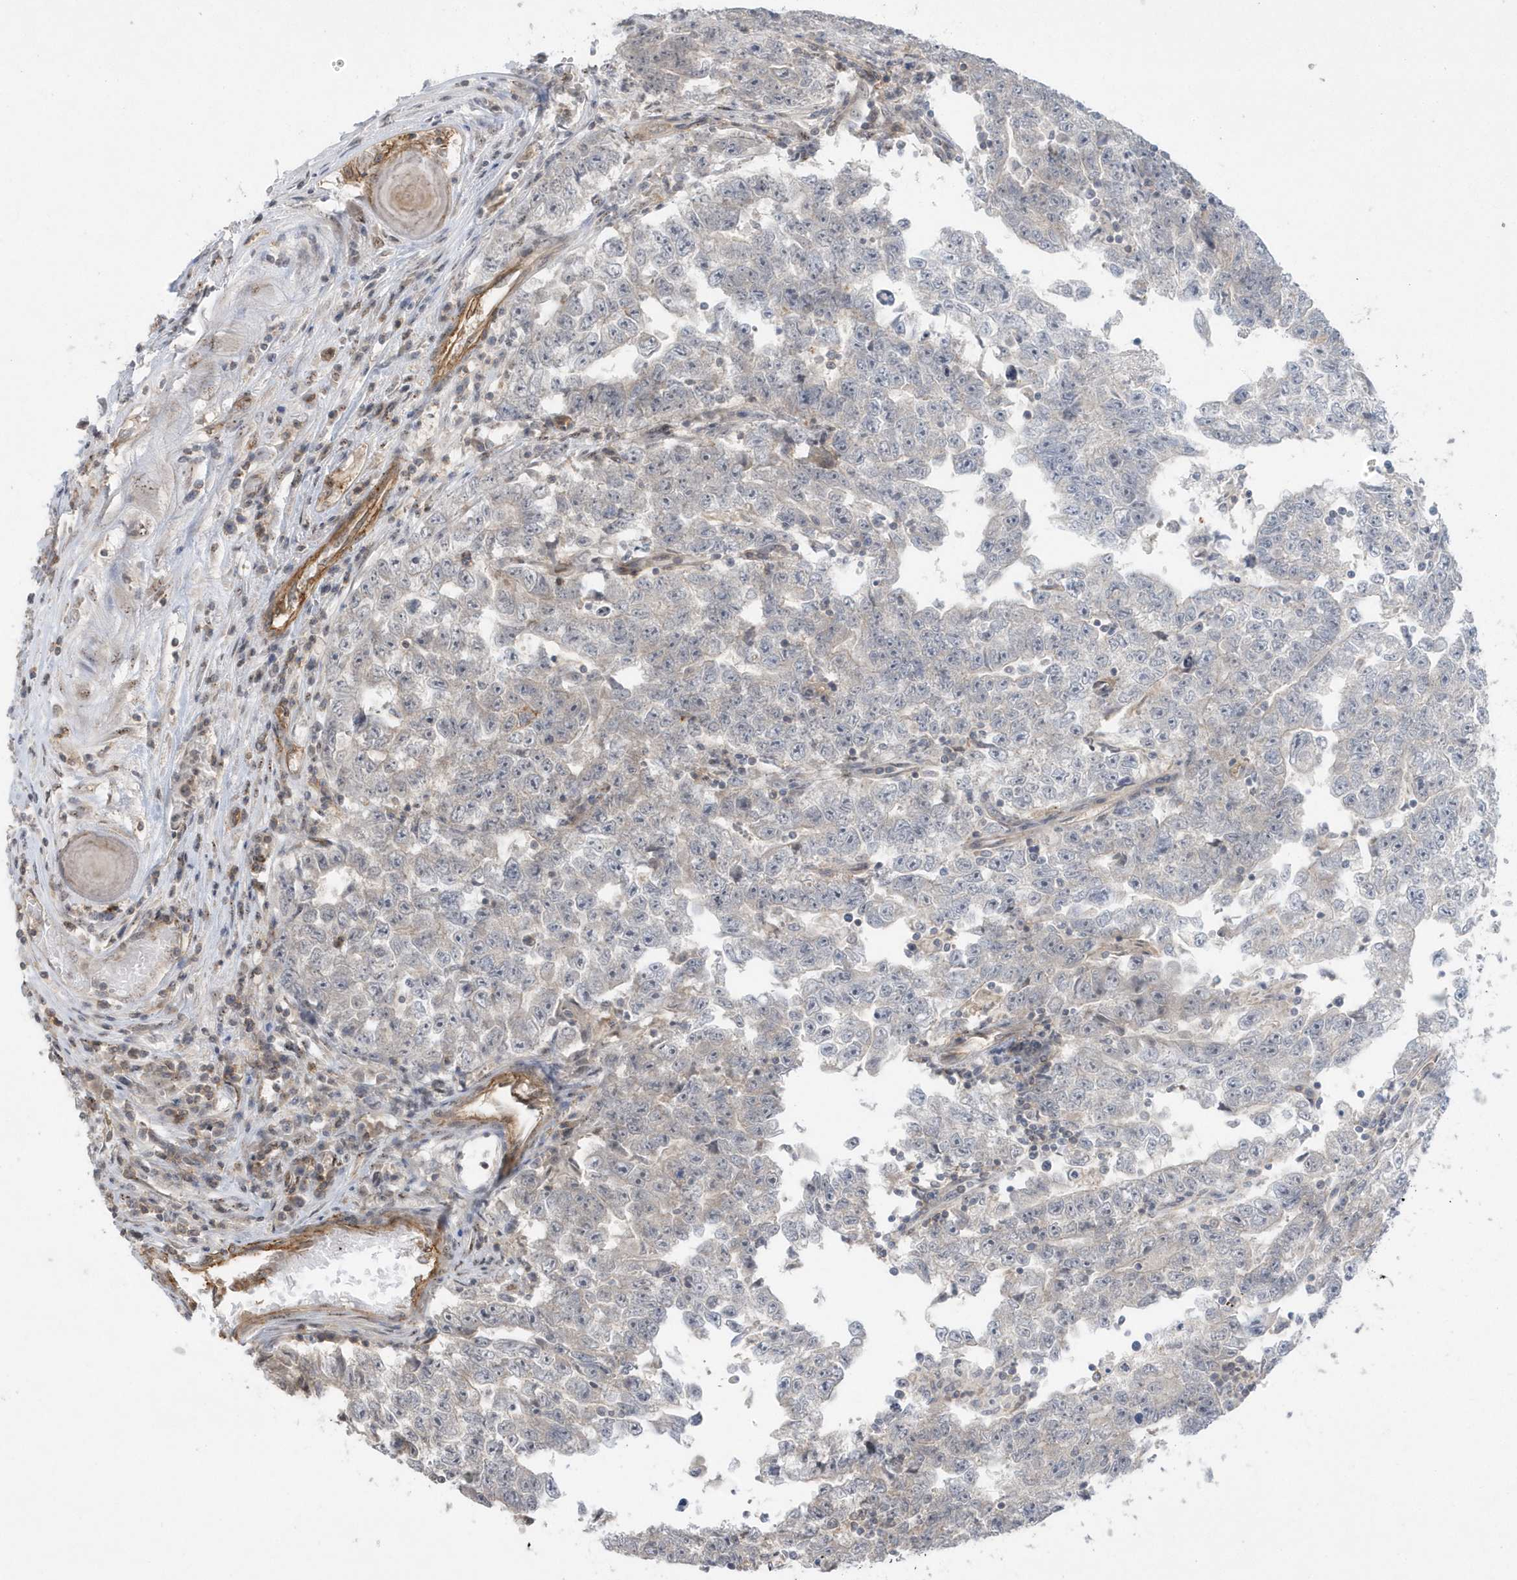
{"staining": {"intensity": "negative", "quantity": "none", "location": "none"}, "tissue": "testis cancer", "cell_type": "Tumor cells", "image_type": "cancer", "snomed": [{"axis": "morphology", "description": "Carcinoma, Embryonal, NOS"}, {"axis": "topography", "description": "Testis"}], "caption": "Micrograph shows no significant protein expression in tumor cells of testis cancer.", "gene": "CRIP3", "patient": {"sex": "male", "age": 25}}